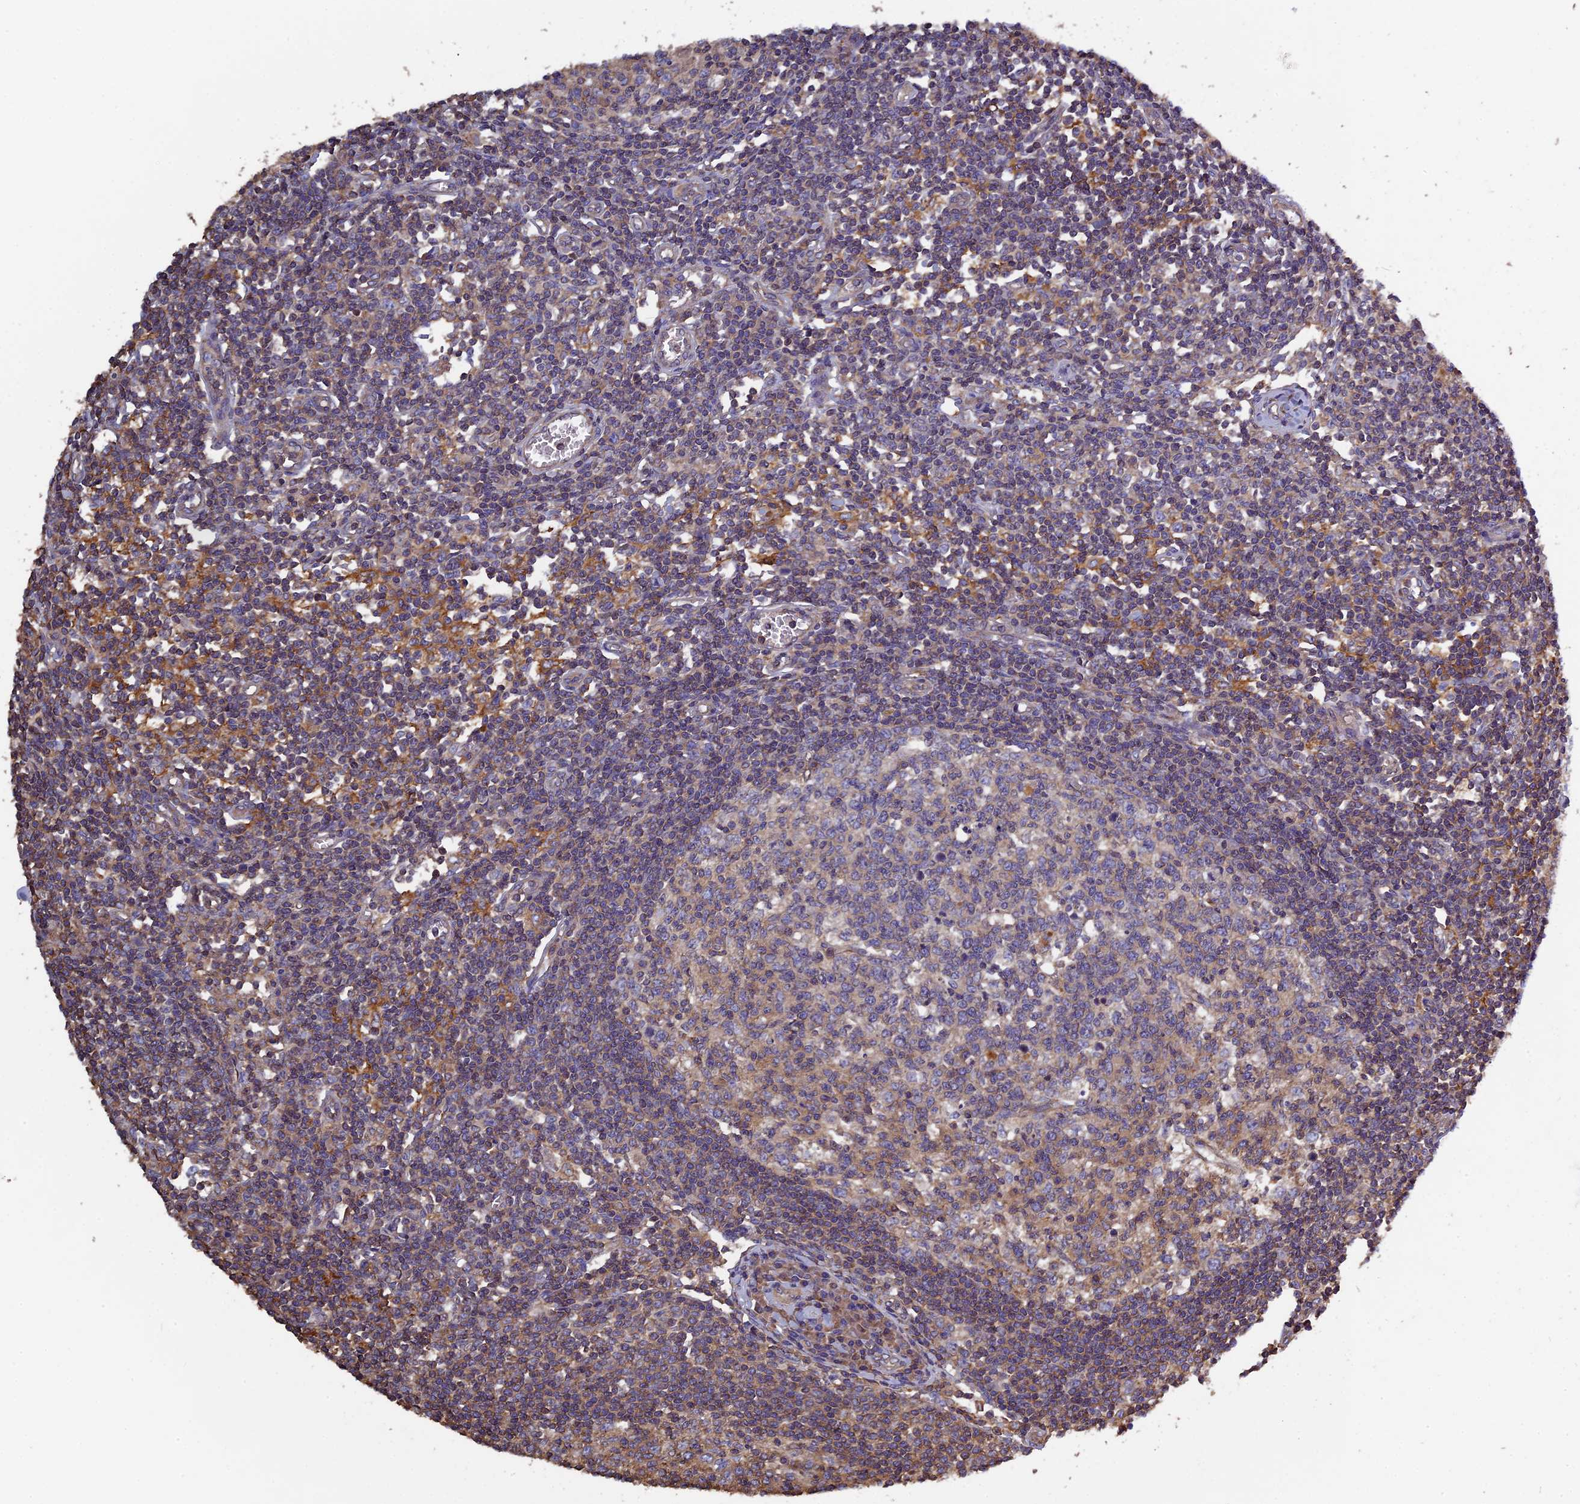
{"staining": {"intensity": "weak", "quantity": "<25%", "location": "cytoplasmic/membranous"}, "tissue": "lymph node", "cell_type": "Germinal center cells", "image_type": "normal", "snomed": [{"axis": "morphology", "description": "Normal tissue, NOS"}, {"axis": "topography", "description": "Lymph node"}], "caption": "Immunohistochemistry image of normal lymph node stained for a protein (brown), which reveals no positivity in germinal center cells.", "gene": "CCDC153", "patient": {"sex": "female", "age": 55}}